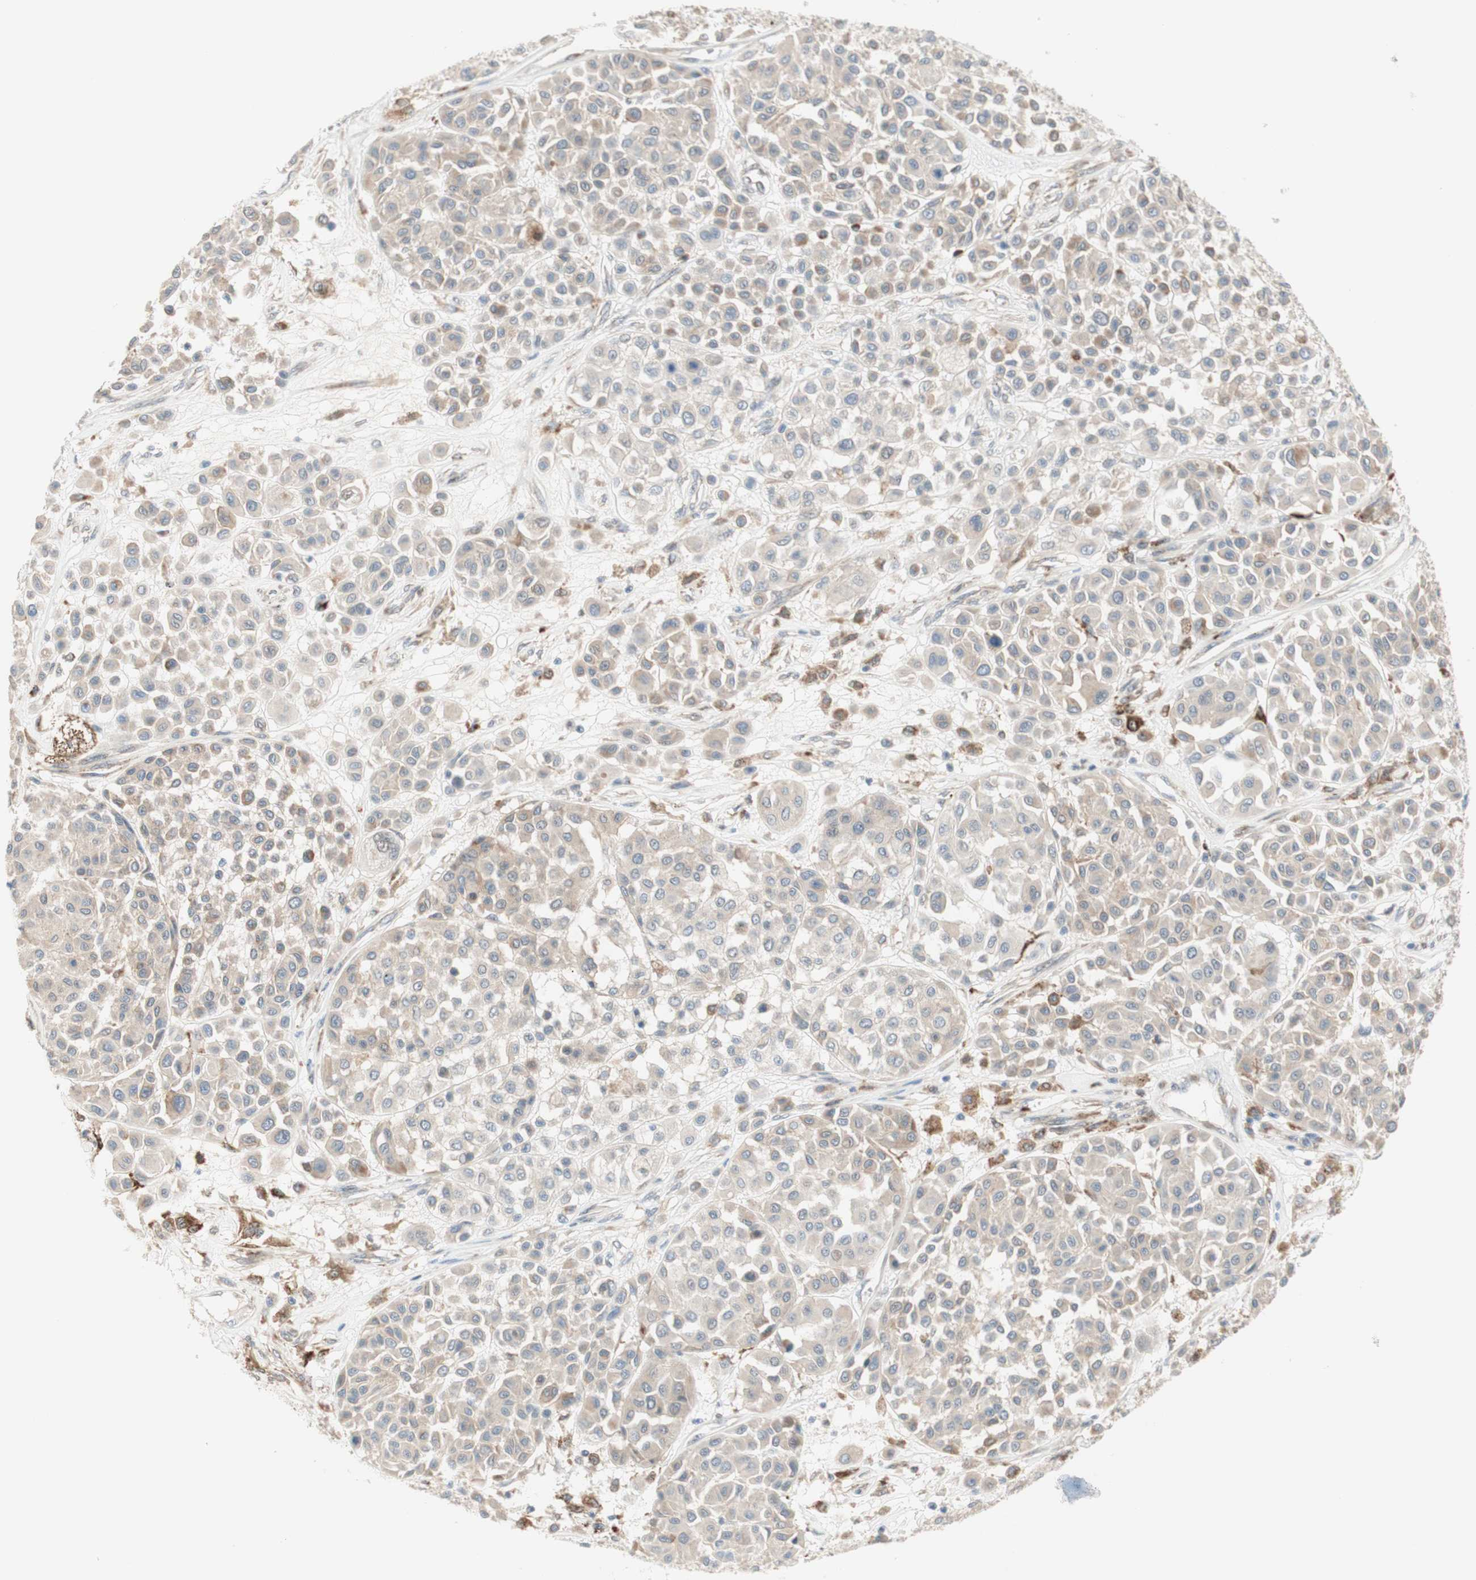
{"staining": {"intensity": "weak", "quantity": ">75%", "location": "cytoplasmic/membranous"}, "tissue": "melanoma", "cell_type": "Tumor cells", "image_type": "cancer", "snomed": [{"axis": "morphology", "description": "Malignant melanoma, Metastatic site"}, {"axis": "topography", "description": "Soft tissue"}], "caption": "Protein expression analysis of human malignant melanoma (metastatic site) reveals weak cytoplasmic/membranous expression in approximately >75% of tumor cells.", "gene": "GAPT", "patient": {"sex": "male", "age": 41}}